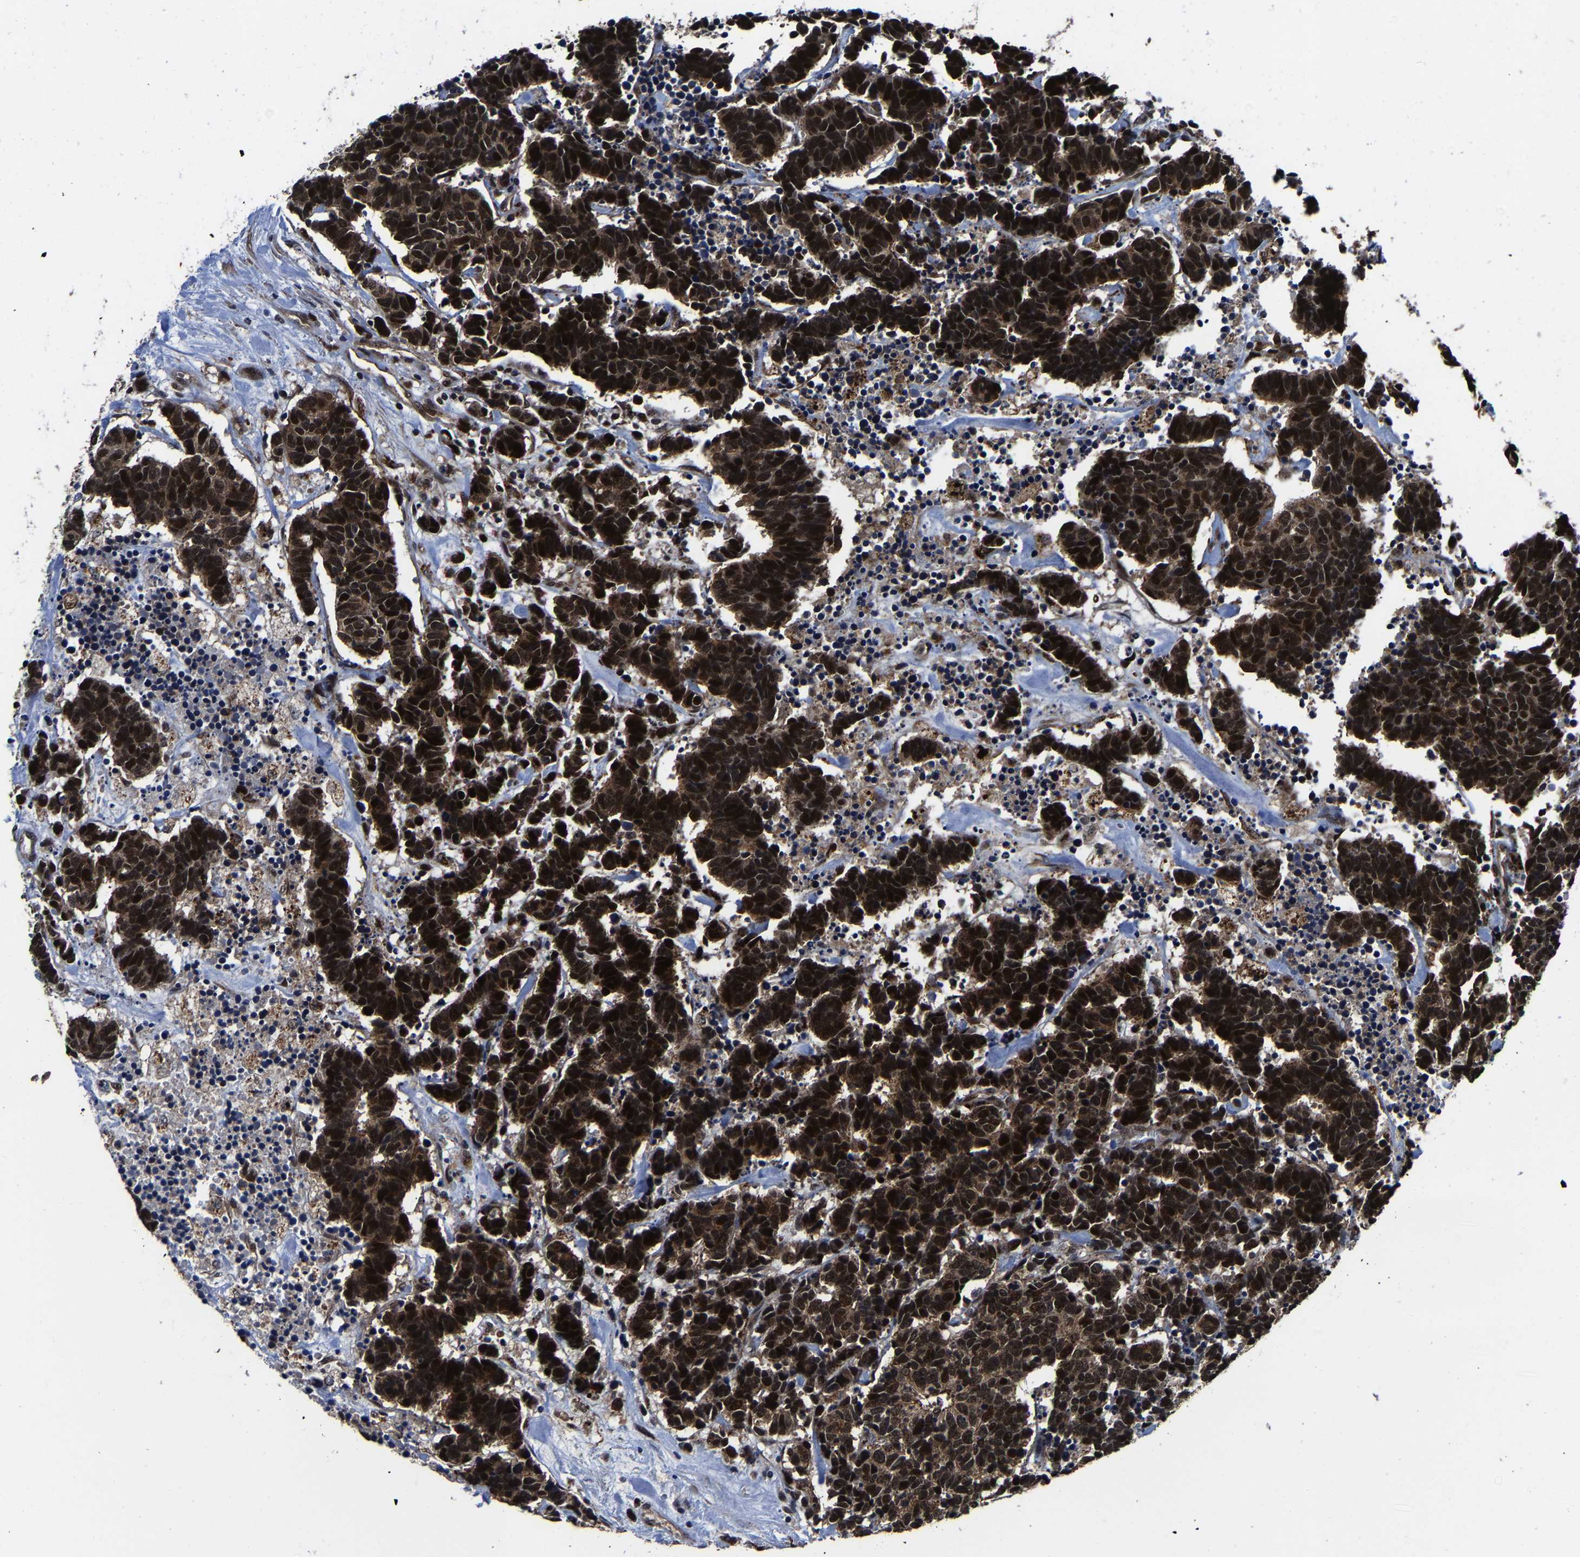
{"staining": {"intensity": "strong", "quantity": ">75%", "location": "cytoplasmic/membranous,nuclear"}, "tissue": "carcinoid", "cell_type": "Tumor cells", "image_type": "cancer", "snomed": [{"axis": "morphology", "description": "Carcinoma, NOS"}, {"axis": "morphology", "description": "Carcinoid, malignant, NOS"}, {"axis": "topography", "description": "Urinary bladder"}], "caption": "Protein staining shows strong cytoplasmic/membranous and nuclear staining in approximately >75% of tumor cells in carcinoid.", "gene": "ZCCHC7", "patient": {"sex": "male", "age": 57}}